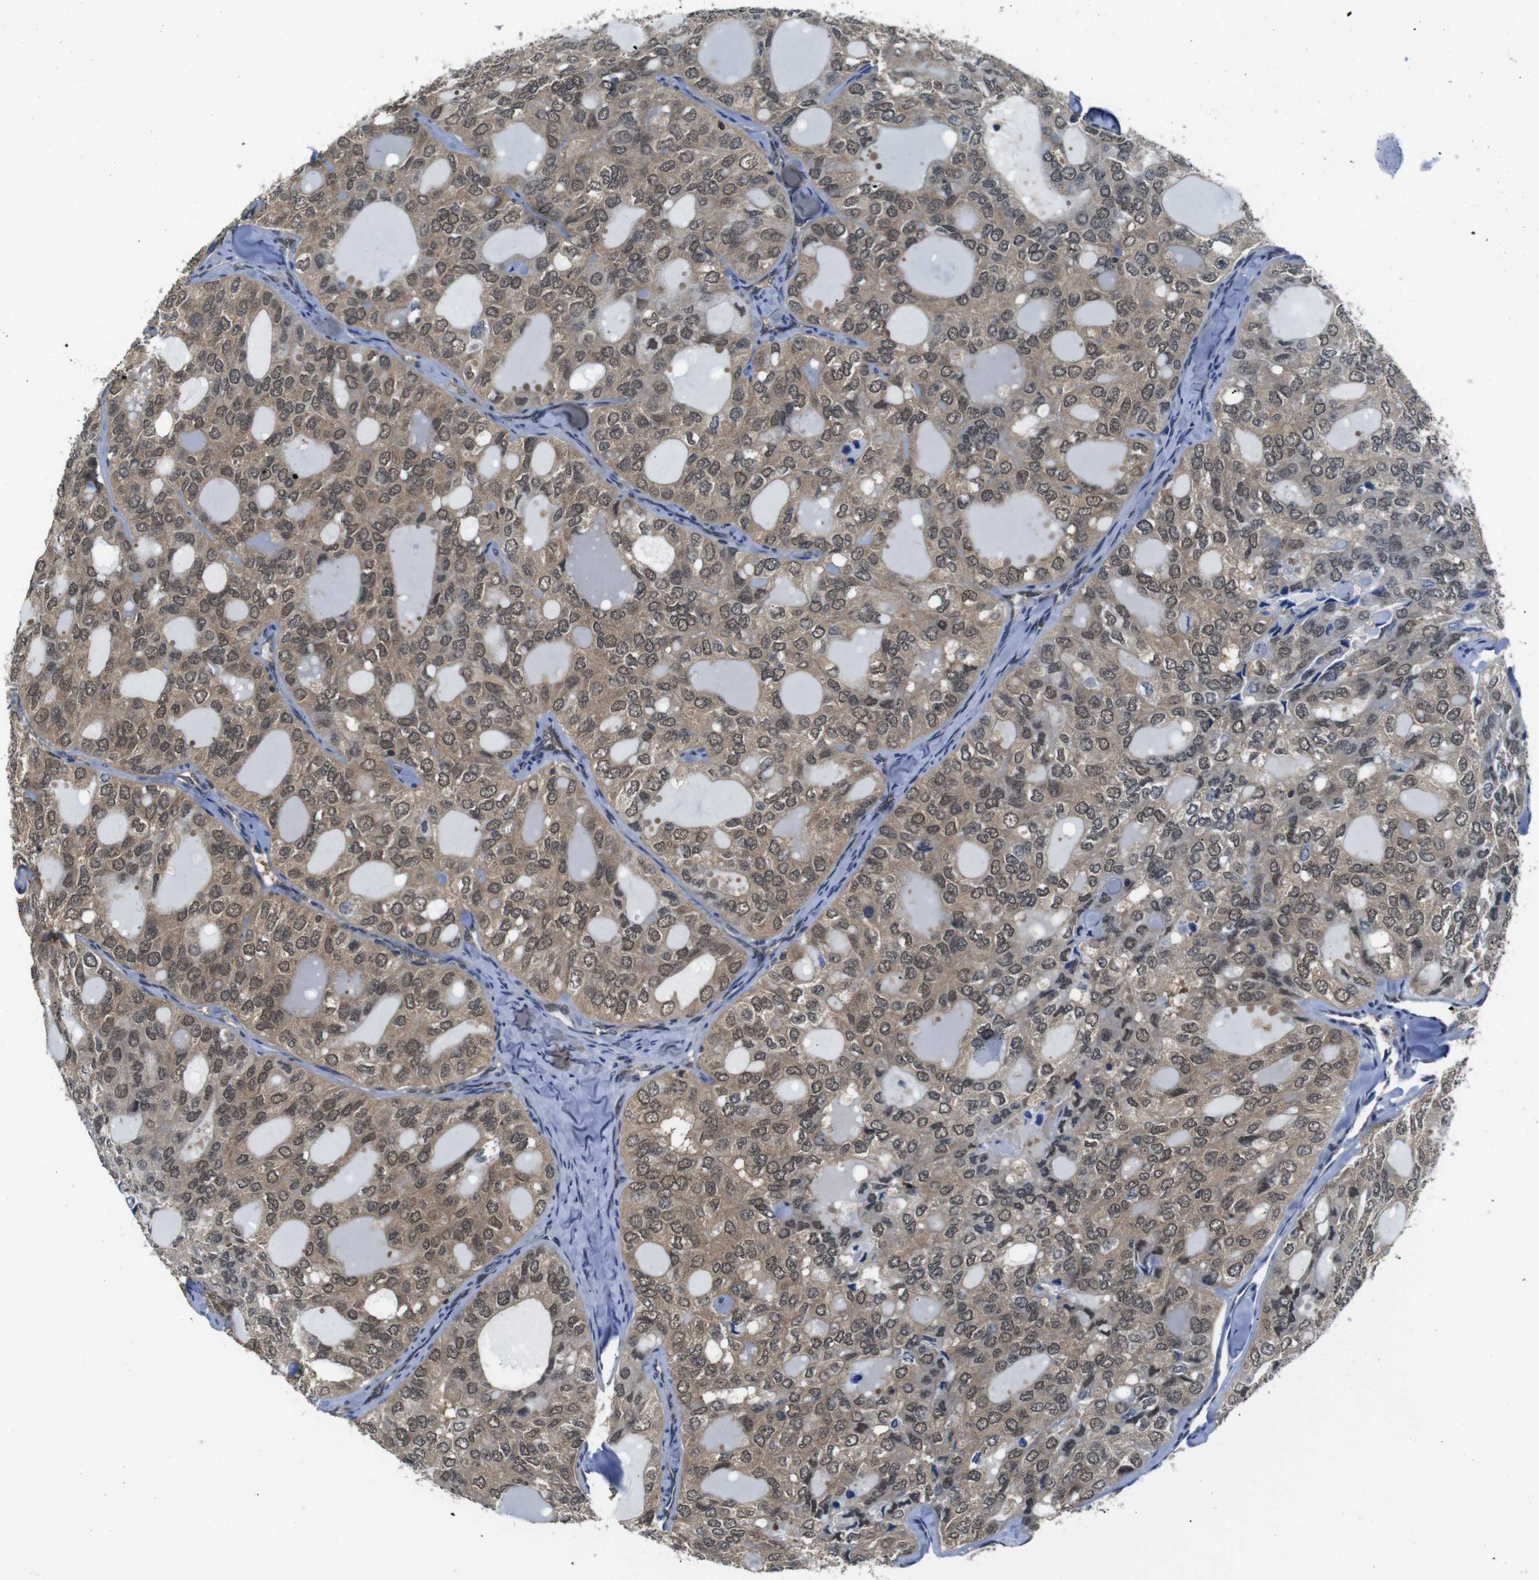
{"staining": {"intensity": "moderate", "quantity": ">75%", "location": "cytoplasmic/membranous,nuclear"}, "tissue": "thyroid cancer", "cell_type": "Tumor cells", "image_type": "cancer", "snomed": [{"axis": "morphology", "description": "Follicular adenoma carcinoma, NOS"}, {"axis": "topography", "description": "Thyroid gland"}], "caption": "A brown stain highlights moderate cytoplasmic/membranous and nuclear positivity of a protein in thyroid cancer tumor cells.", "gene": "UBXN1", "patient": {"sex": "male", "age": 75}}